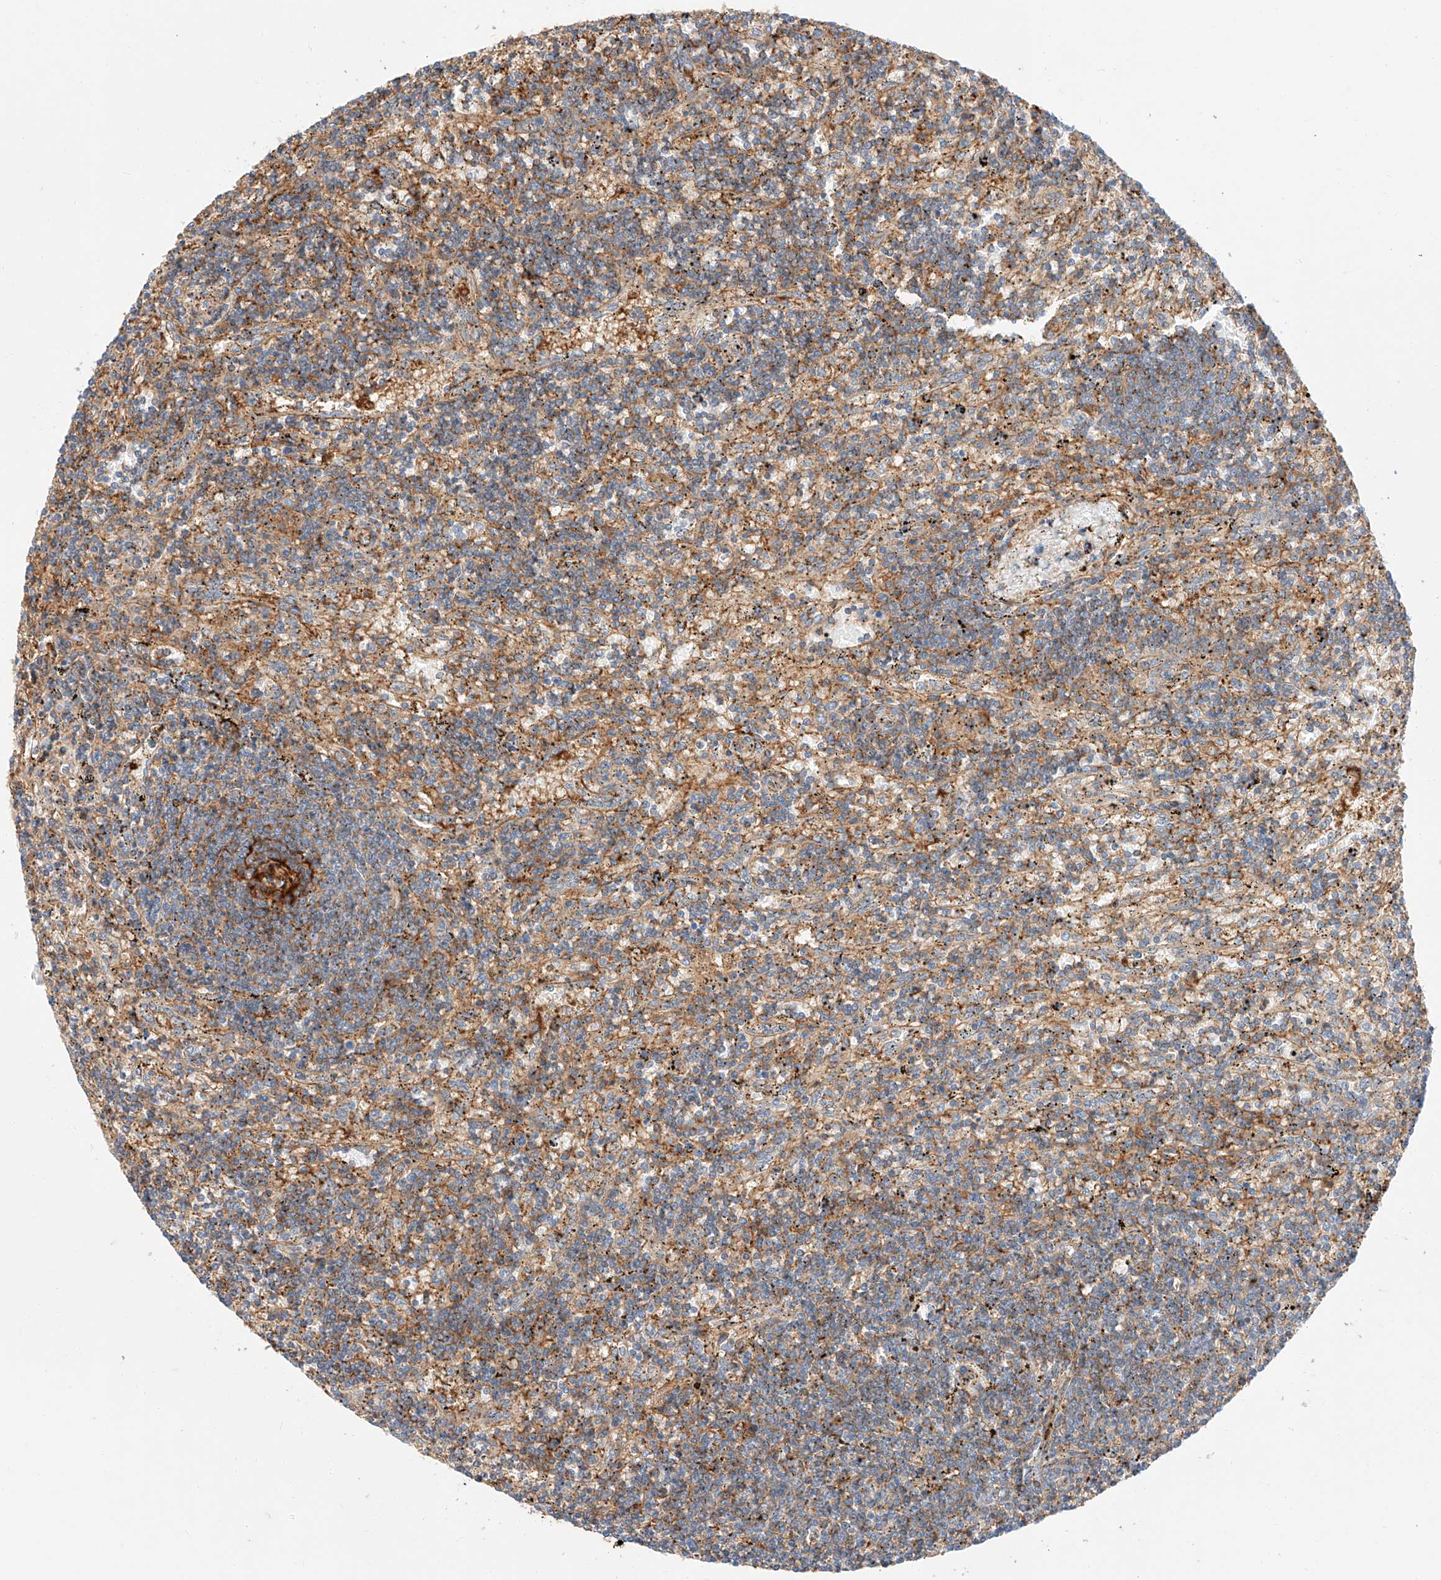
{"staining": {"intensity": "weak", "quantity": "25%-75%", "location": "cytoplasmic/membranous"}, "tissue": "lymphoma", "cell_type": "Tumor cells", "image_type": "cancer", "snomed": [{"axis": "morphology", "description": "Malignant lymphoma, non-Hodgkin's type, Low grade"}, {"axis": "topography", "description": "Spleen"}], "caption": "Brown immunohistochemical staining in lymphoma reveals weak cytoplasmic/membranous positivity in about 25%-75% of tumor cells.", "gene": "HAUS4", "patient": {"sex": "male", "age": 76}}